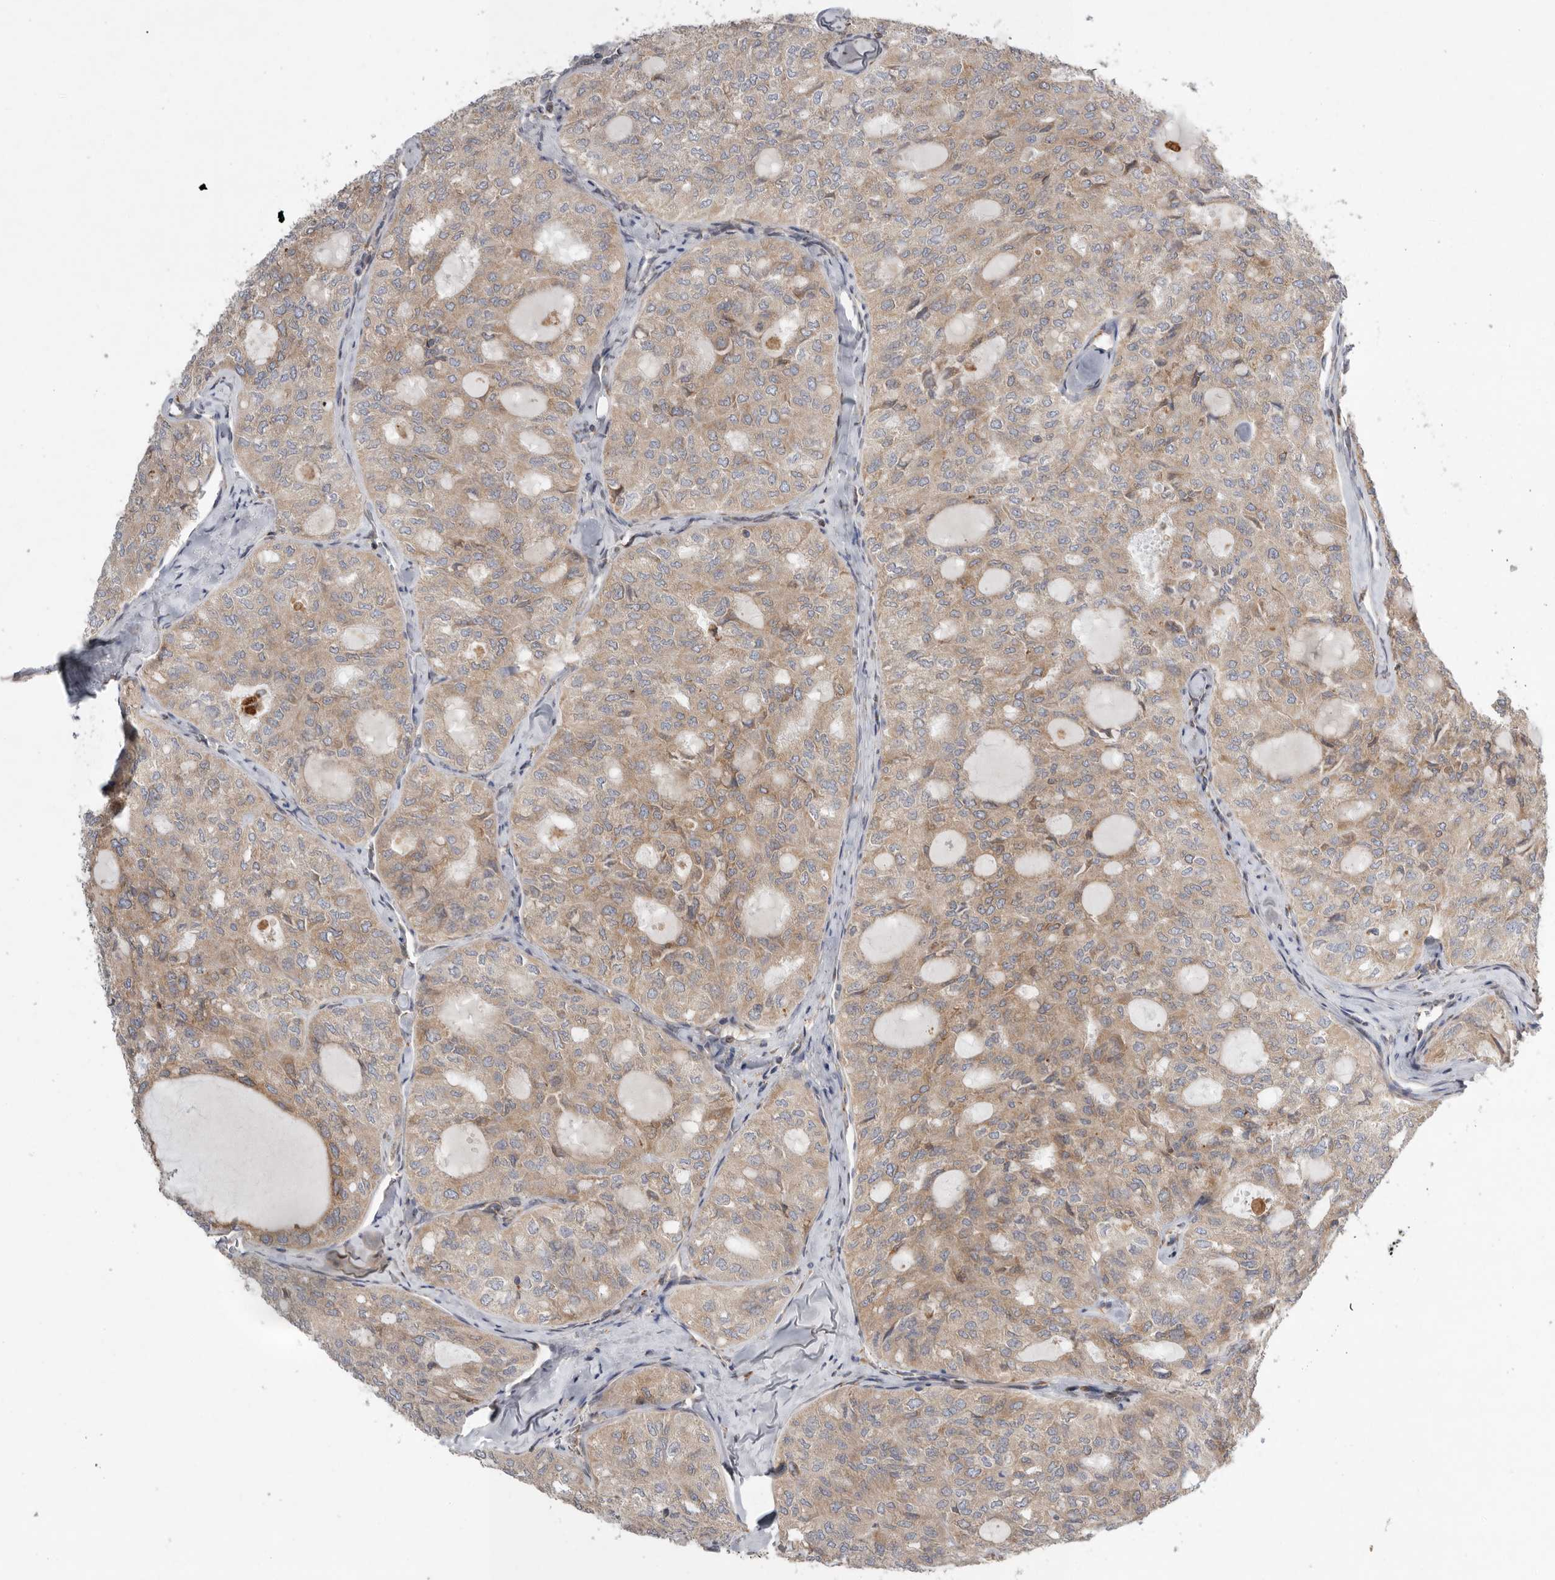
{"staining": {"intensity": "moderate", "quantity": ">75%", "location": "cytoplasmic/membranous"}, "tissue": "thyroid cancer", "cell_type": "Tumor cells", "image_type": "cancer", "snomed": [{"axis": "morphology", "description": "Follicular adenoma carcinoma, NOS"}, {"axis": "topography", "description": "Thyroid gland"}], "caption": "Thyroid cancer stained with immunohistochemistry exhibits moderate cytoplasmic/membranous staining in about >75% of tumor cells.", "gene": "GANAB", "patient": {"sex": "male", "age": 75}}